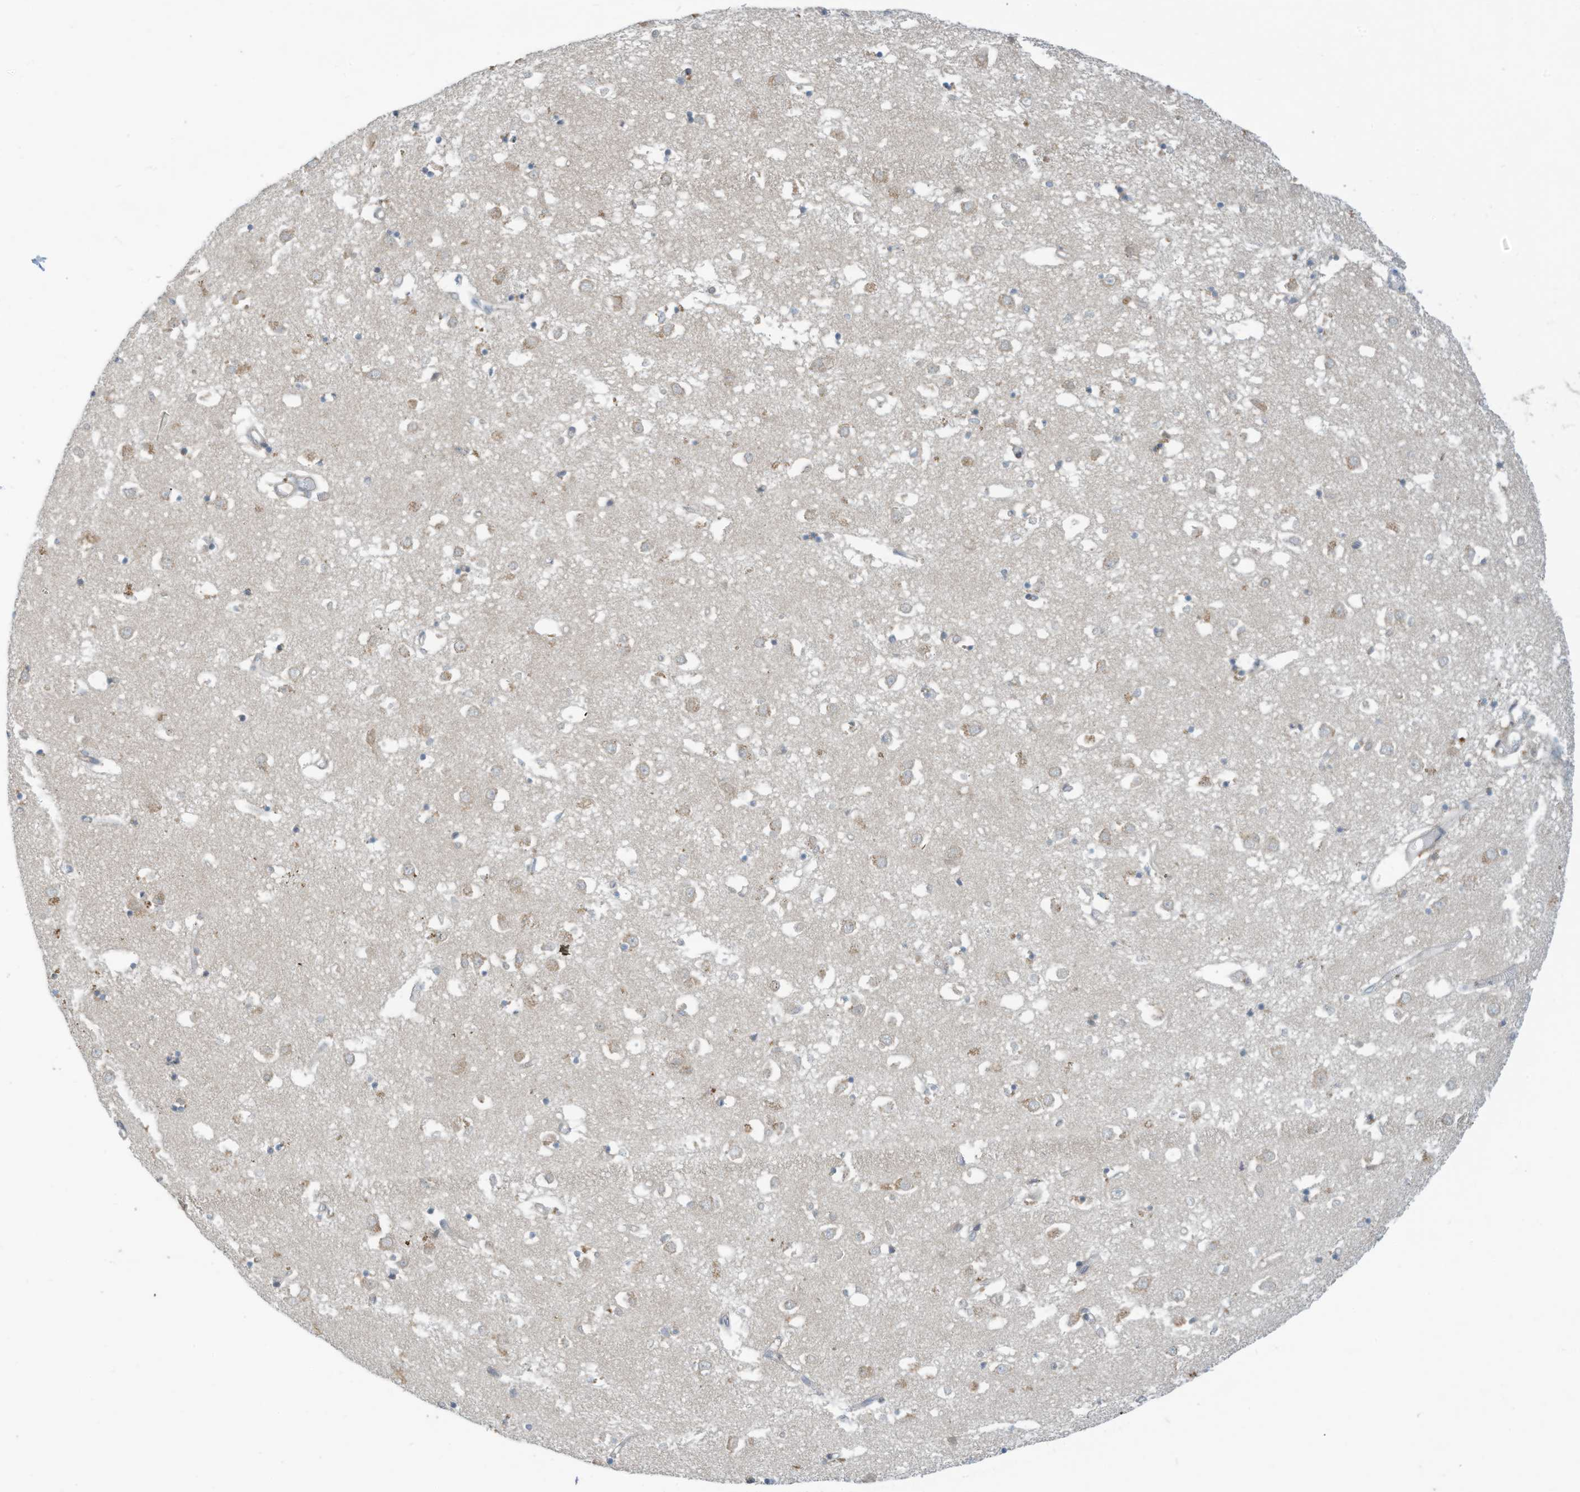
{"staining": {"intensity": "weak", "quantity": "25%-75%", "location": "cytoplasmic/membranous"}, "tissue": "caudate", "cell_type": "Glial cells", "image_type": "normal", "snomed": [{"axis": "morphology", "description": "Normal tissue, NOS"}, {"axis": "topography", "description": "Lateral ventricle wall"}], "caption": "Immunohistochemical staining of unremarkable human caudate shows 25%-75% levels of weak cytoplasmic/membranous protein positivity in about 25%-75% of glial cells.", "gene": "SCGB1D2", "patient": {"sex": "male", "age": 70}}